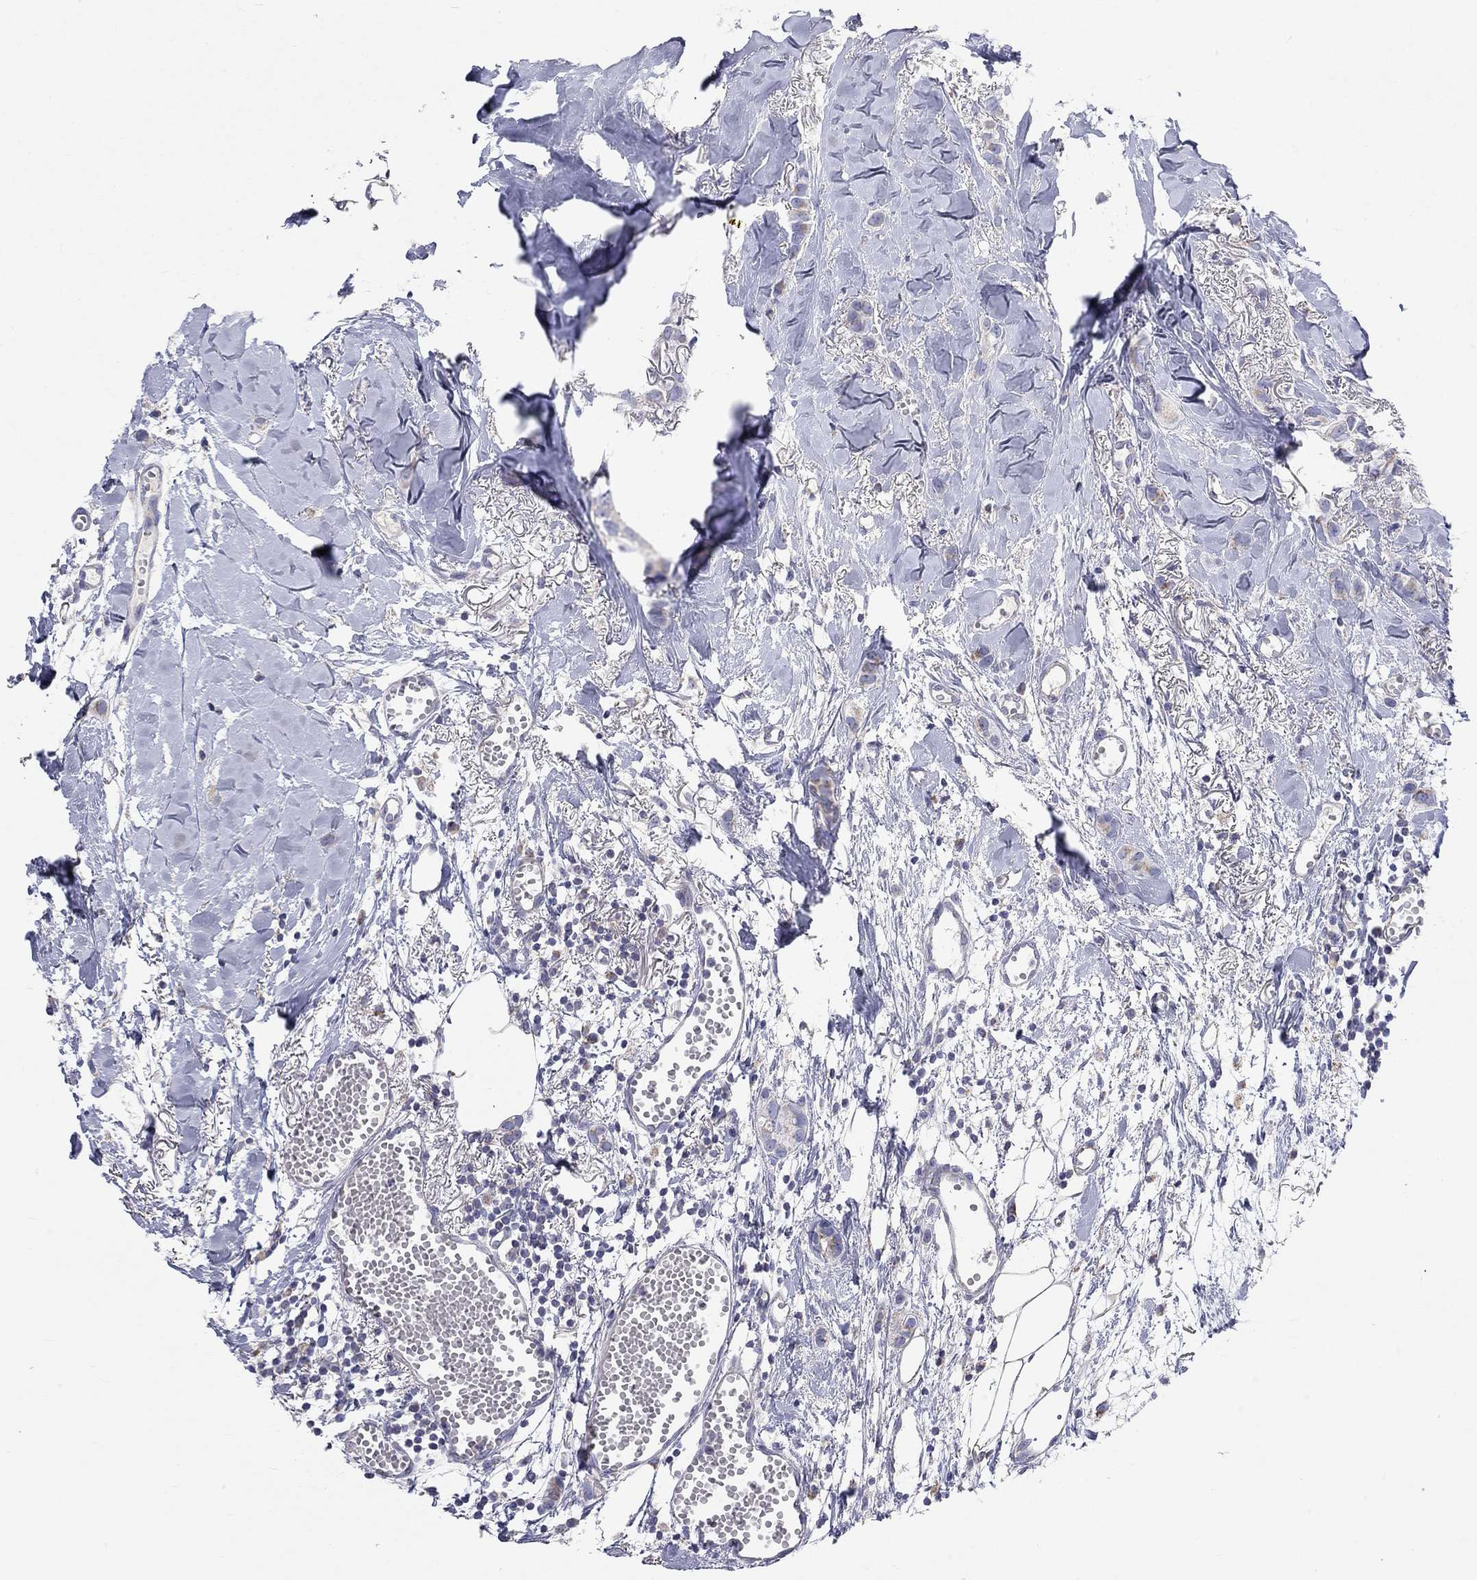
{"staining": {"intensity": "weak", "quantity": "25%-75%", "location": "cytoplasmic/membranous"}, "tissue": "breast cancer", "cell_type": "Tumor cells", "image_type": "cancer", "snomed": [{"axis": "morphology", "description": "Duct carcinoma"}, {"axis": "topography", "description": "Breast"}], "caption": "Tumor cells reveal weak cytoplasmic/membranous staining in approximately 25%-75% of cells in breast cancer.", "gene": "RCAN1", "patient": {"sex": "female", "age": 85}}